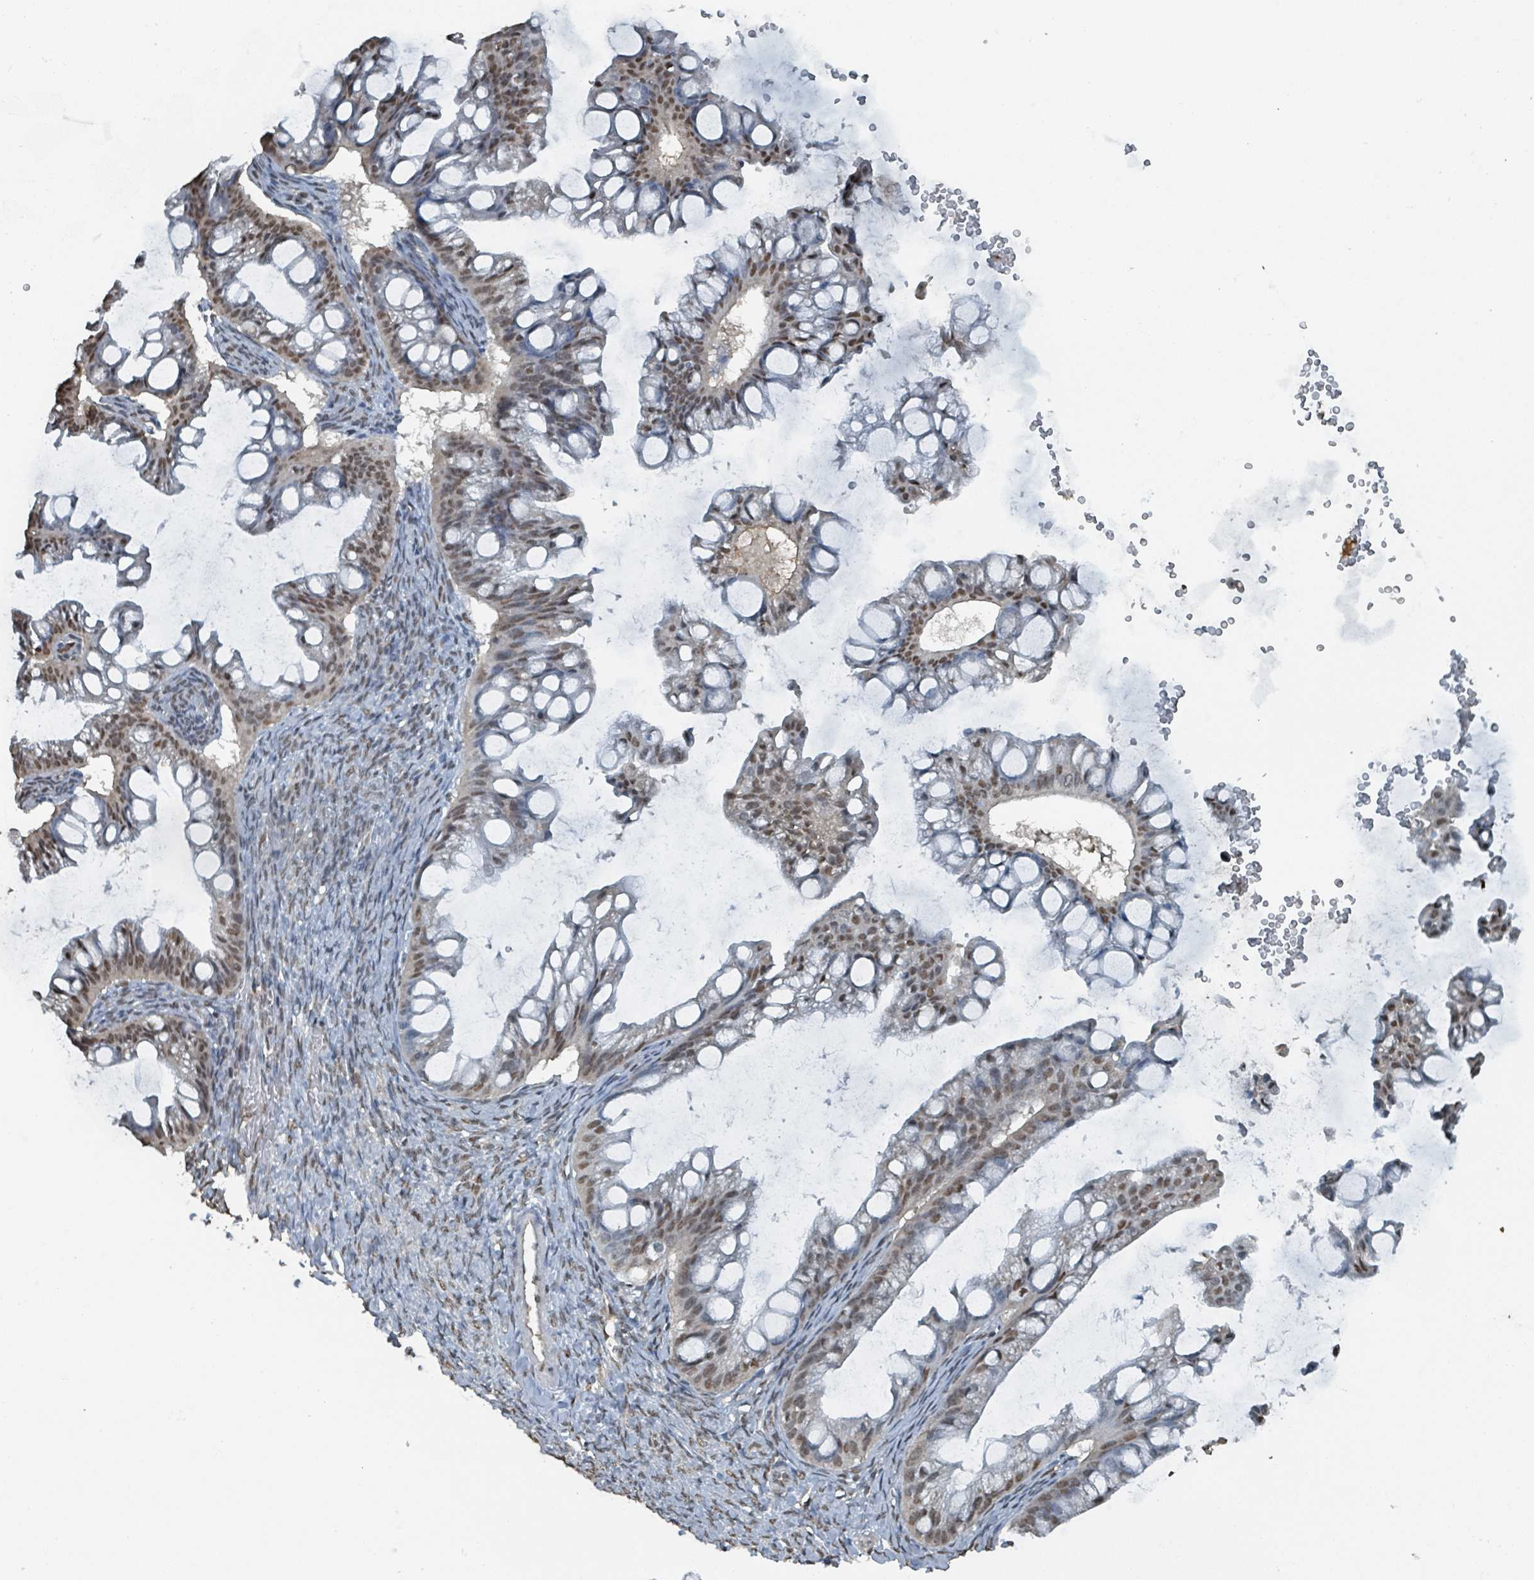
{"staining": {"intensity": "moderate", "quantity": "25%-75%", "location": "nuclear"}, "tissue": "ovarian cancer", "cell_type": "Tumor cells", "image_type": "cancer", "snomed": [{"axis": "morphology", "description": "Cystadenocarcinoma, mucinous, NOS"}, {"axis": "topography", "description": "Ovary"}], "caption": "An immunohistochemistry micrograph of neoplastic tissue is shown. Protein staining in brown shows moderate nuclear positivity in ovarian cancer within tumor cells. Ihc stains the protein of interest in brown and the nuclei are stained blue.", "gene": "PHIP", "patient": {"sex": "female", "age": 73}}